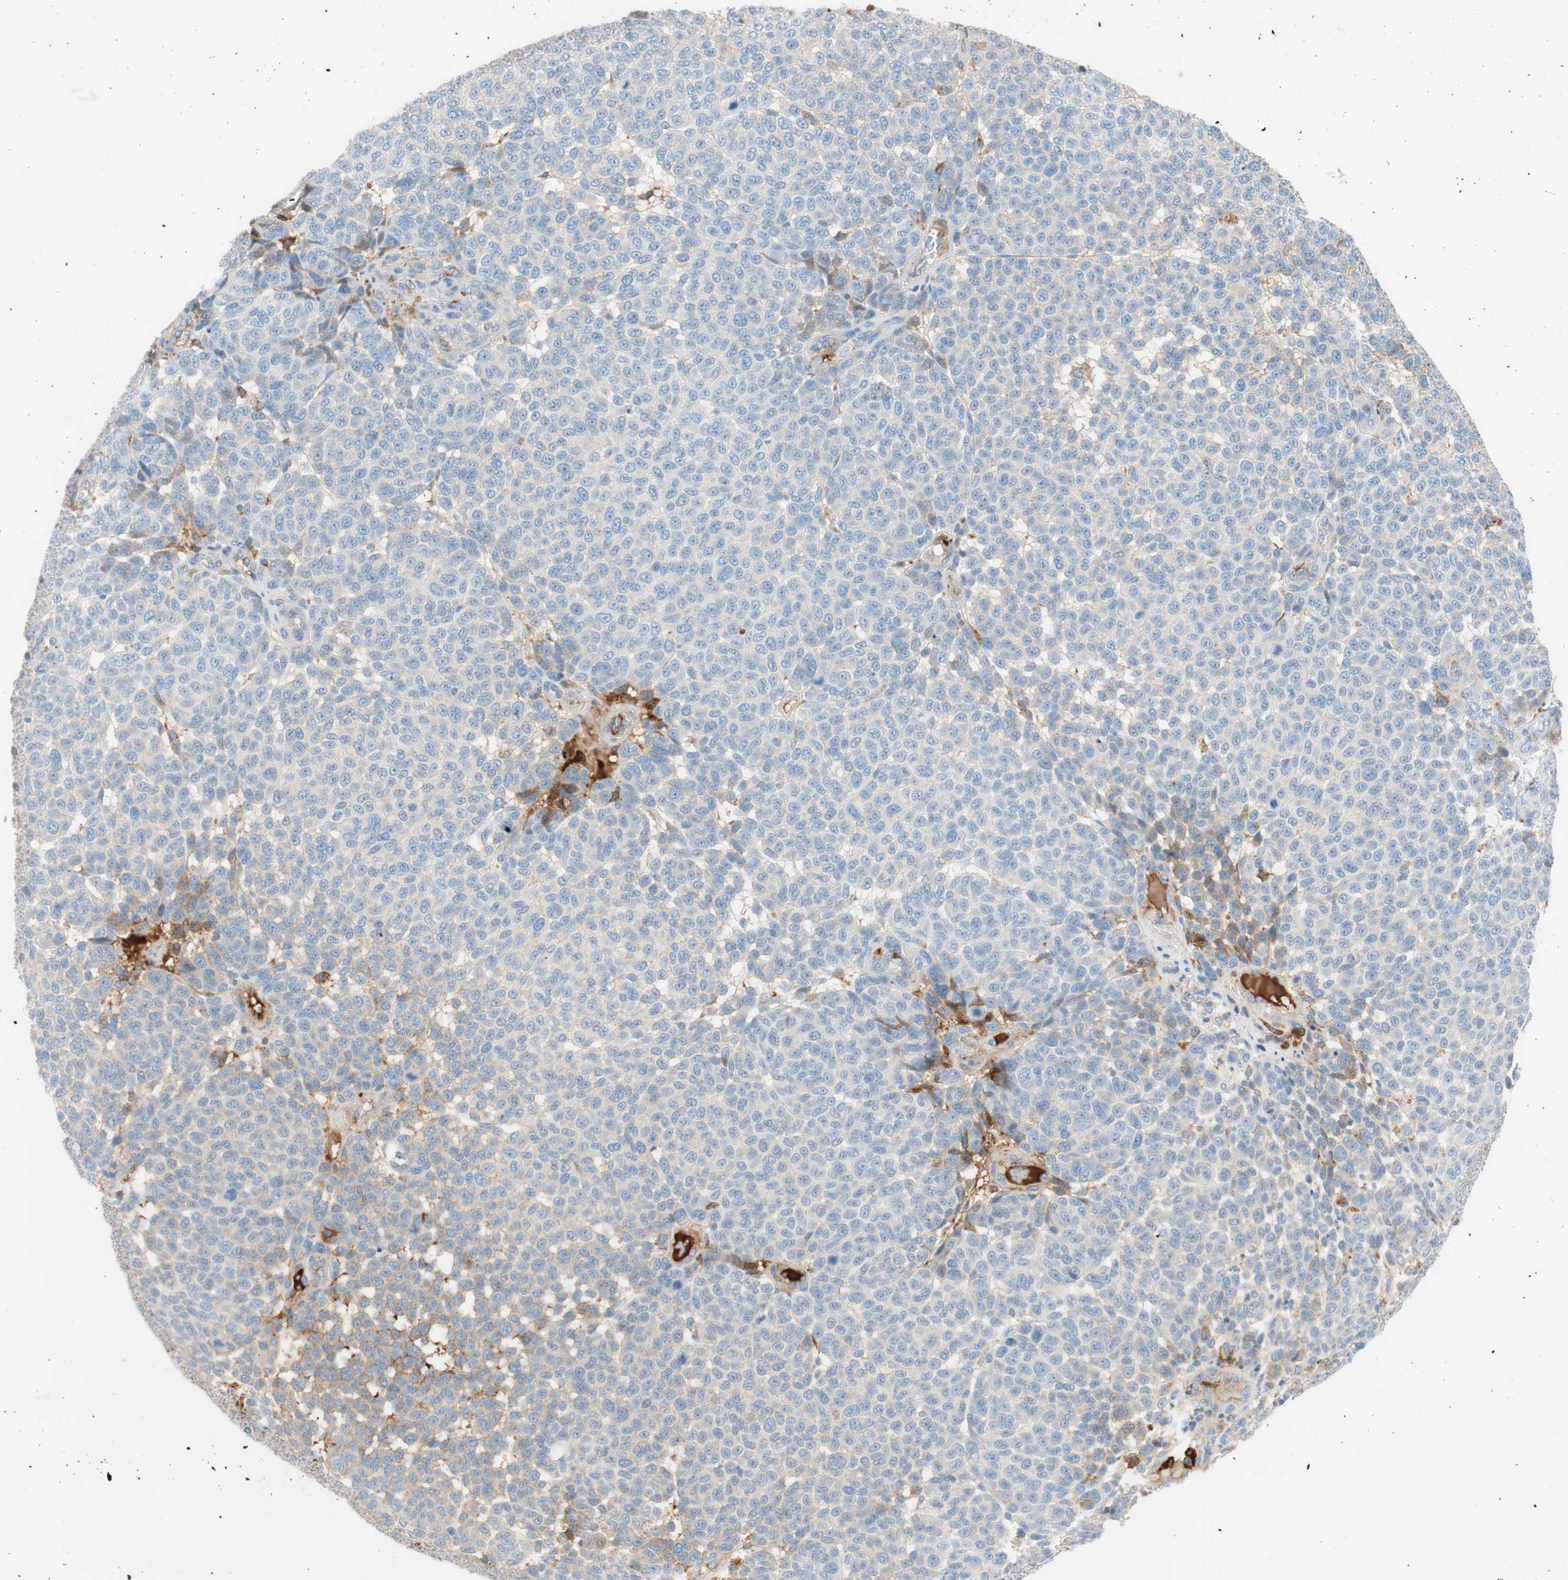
{"staining": {"intensity": "negative", "quantity": "none", "location": "none"}, "tissue": "melanoma", "cell_type": "Tumor cells", "image_type": "cancer", "snomed": [{"axis": "morphology", "description": "Malignant melanoma, NOS"}, {"axis": "topography", "description": "Skin"}], "caption": "Melanoma was stained to show a protein in brown. There is no significant expression in tumor cells.", "gene": "RBP4", "patient": {"sex": "male", "age": 59}}